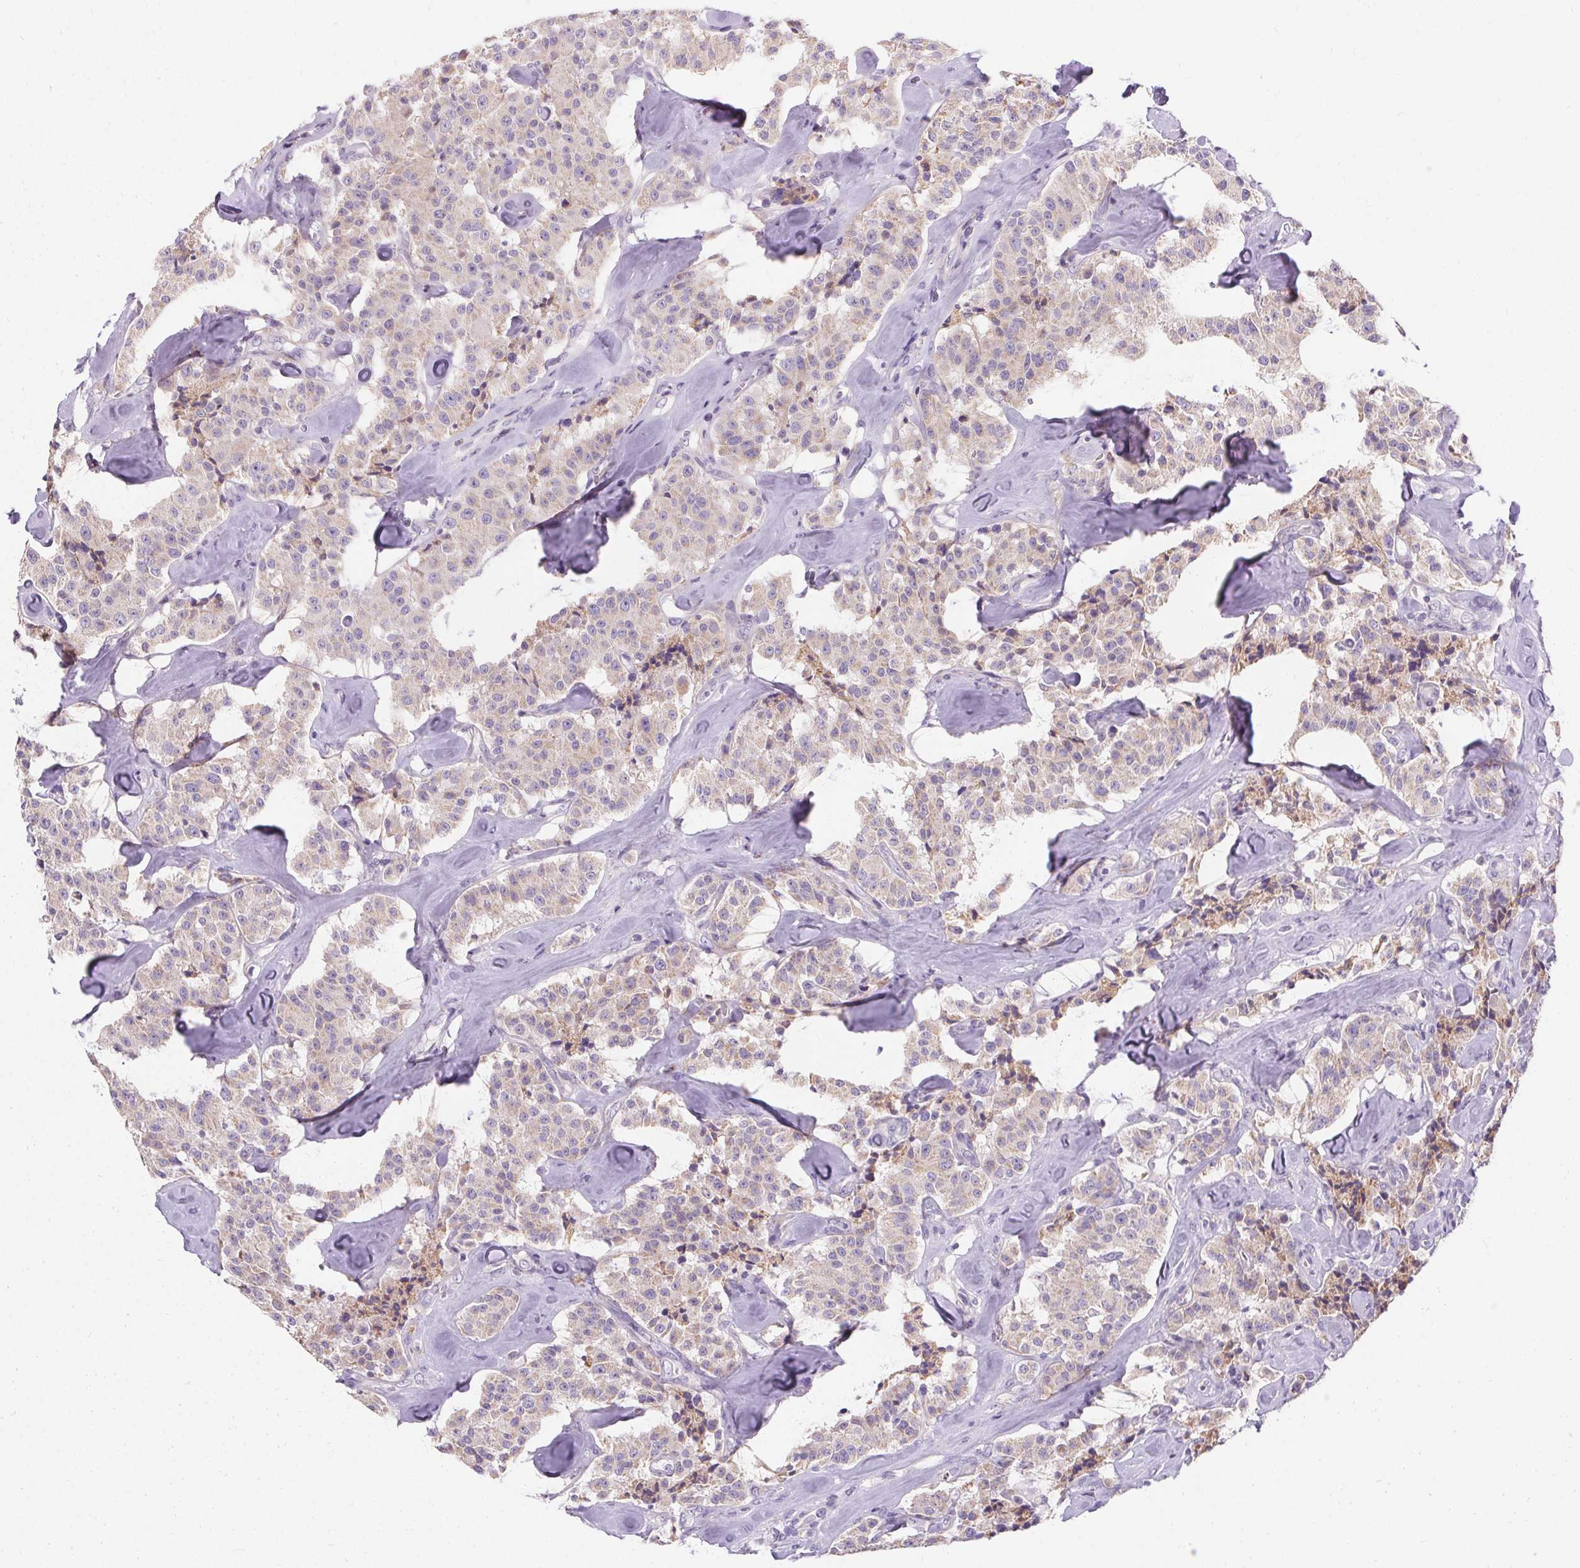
{"staining": {"intensity": "weak", "quantity": "25%-75%", "location": "cytoplasmic/membranous"}, "tissue": "carcinoid", "cell_type": "Tumor cells", "image_type": "cancer", "snomed": [{"axis": "morphology", "description": "Carcinoid, malignant, NOS"}, {"axis": "topography", "description": "Pancreas"}], "caption": "Carcinoid tissue reveals weak cytoplasmic/membranous staining in approximately 25%-75% of tumor cells, visualized by immunohistochemistry. The protein is stained brown, and the nuclei are stained in blue (DAB IHC with brightfield microscopy, high magnification).", "gene": "TRIP13", "patient": {"sex": "male", "age": 41}}